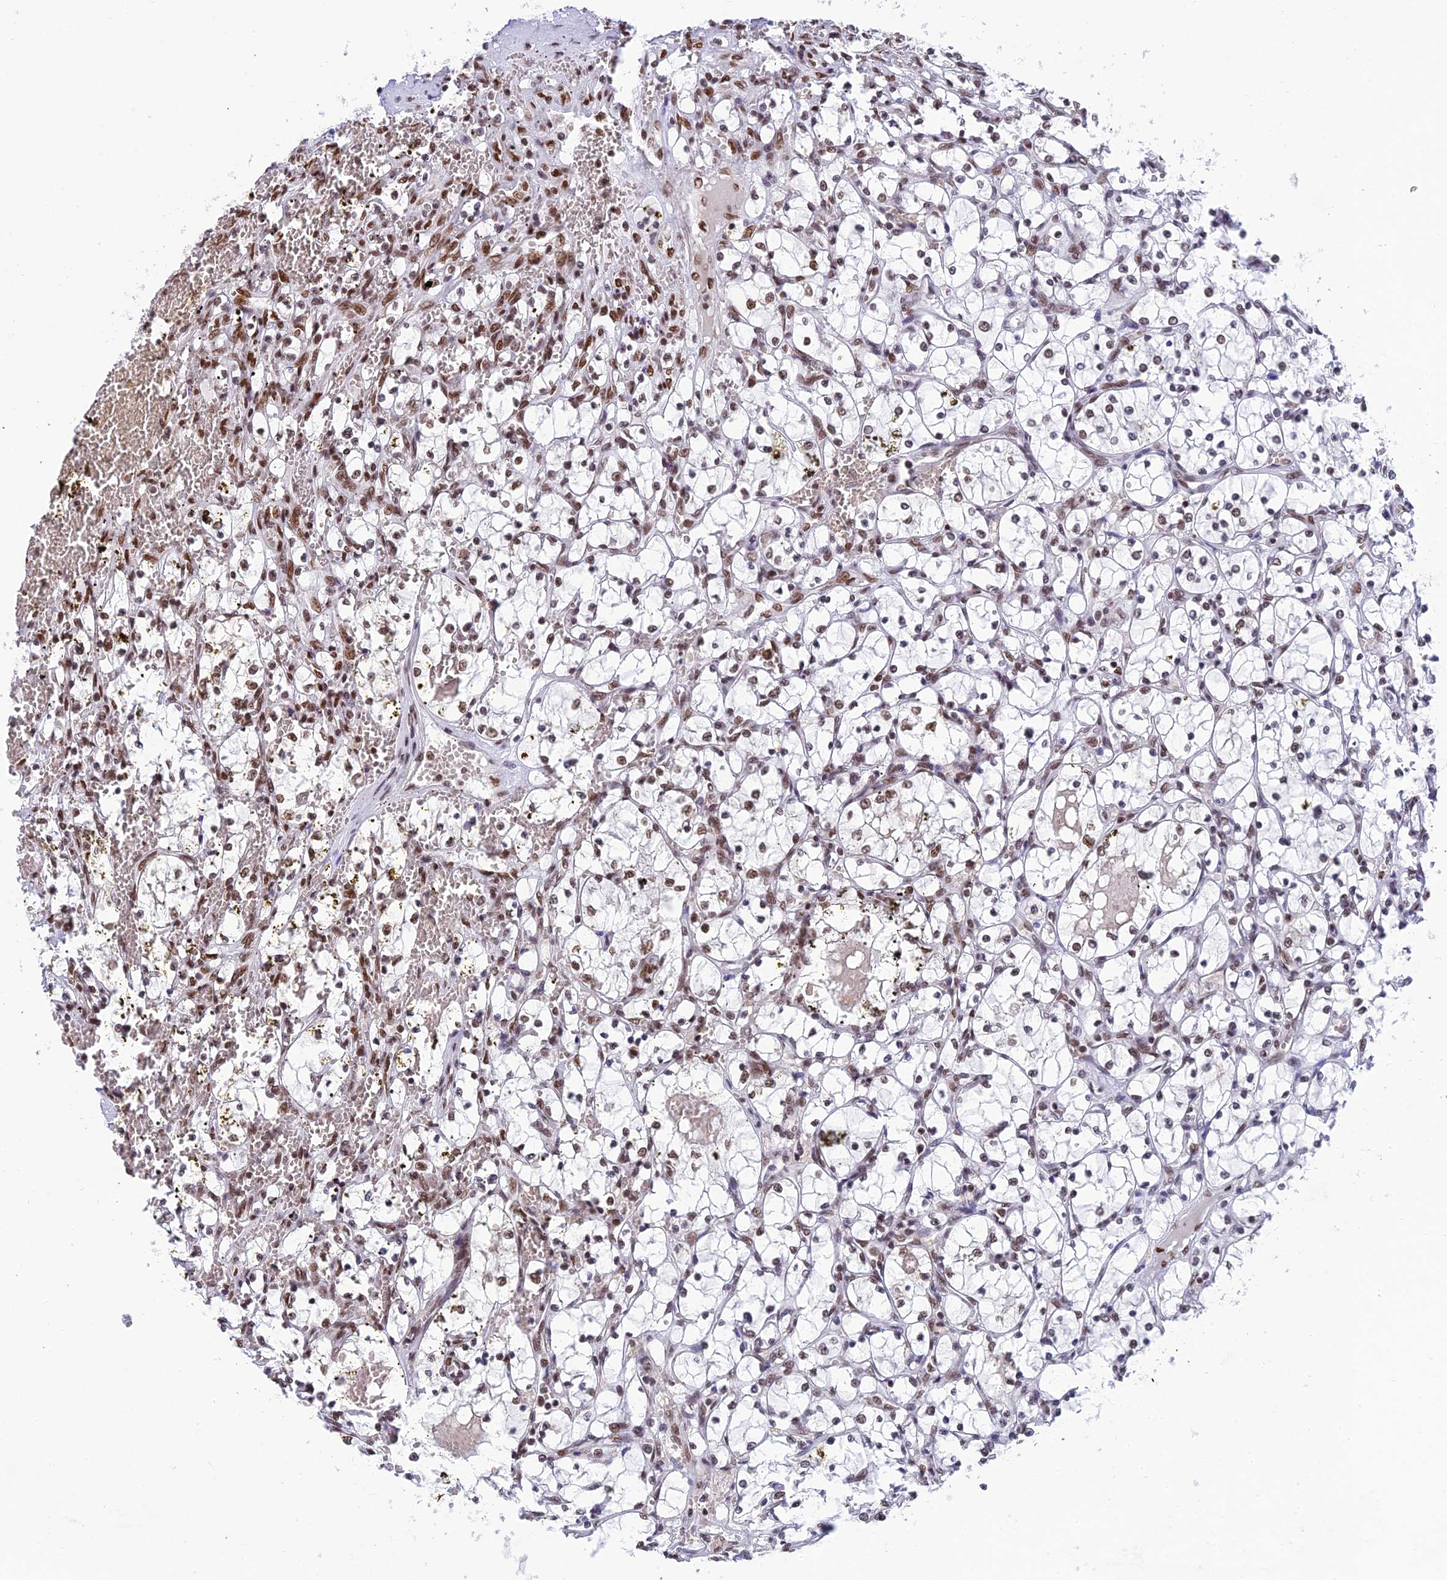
{"staining": {"intensity": "moderate", "quantity": "25%-75%", "location": "nuclear"}, "tissue": "renal cancer", "cell_type": "Tumor cells", "image_type": "cancer", "snomed": [{"axis": "morphology", "description": "Adenocarcinoma, NOS"}, {"axis": "topography", "description": "Kidney"}], "caption": "Immunohistochemical staining of adenocarcinoma (renal) shows medium levels of moderate nuclear protein staining in about 25%-75% of tumor cells. (Brightfield microscopy of DAB IHC at high magnification).", "gene": "EEF1AKMT3", "patient": {"sex": "female", "age": 69}}